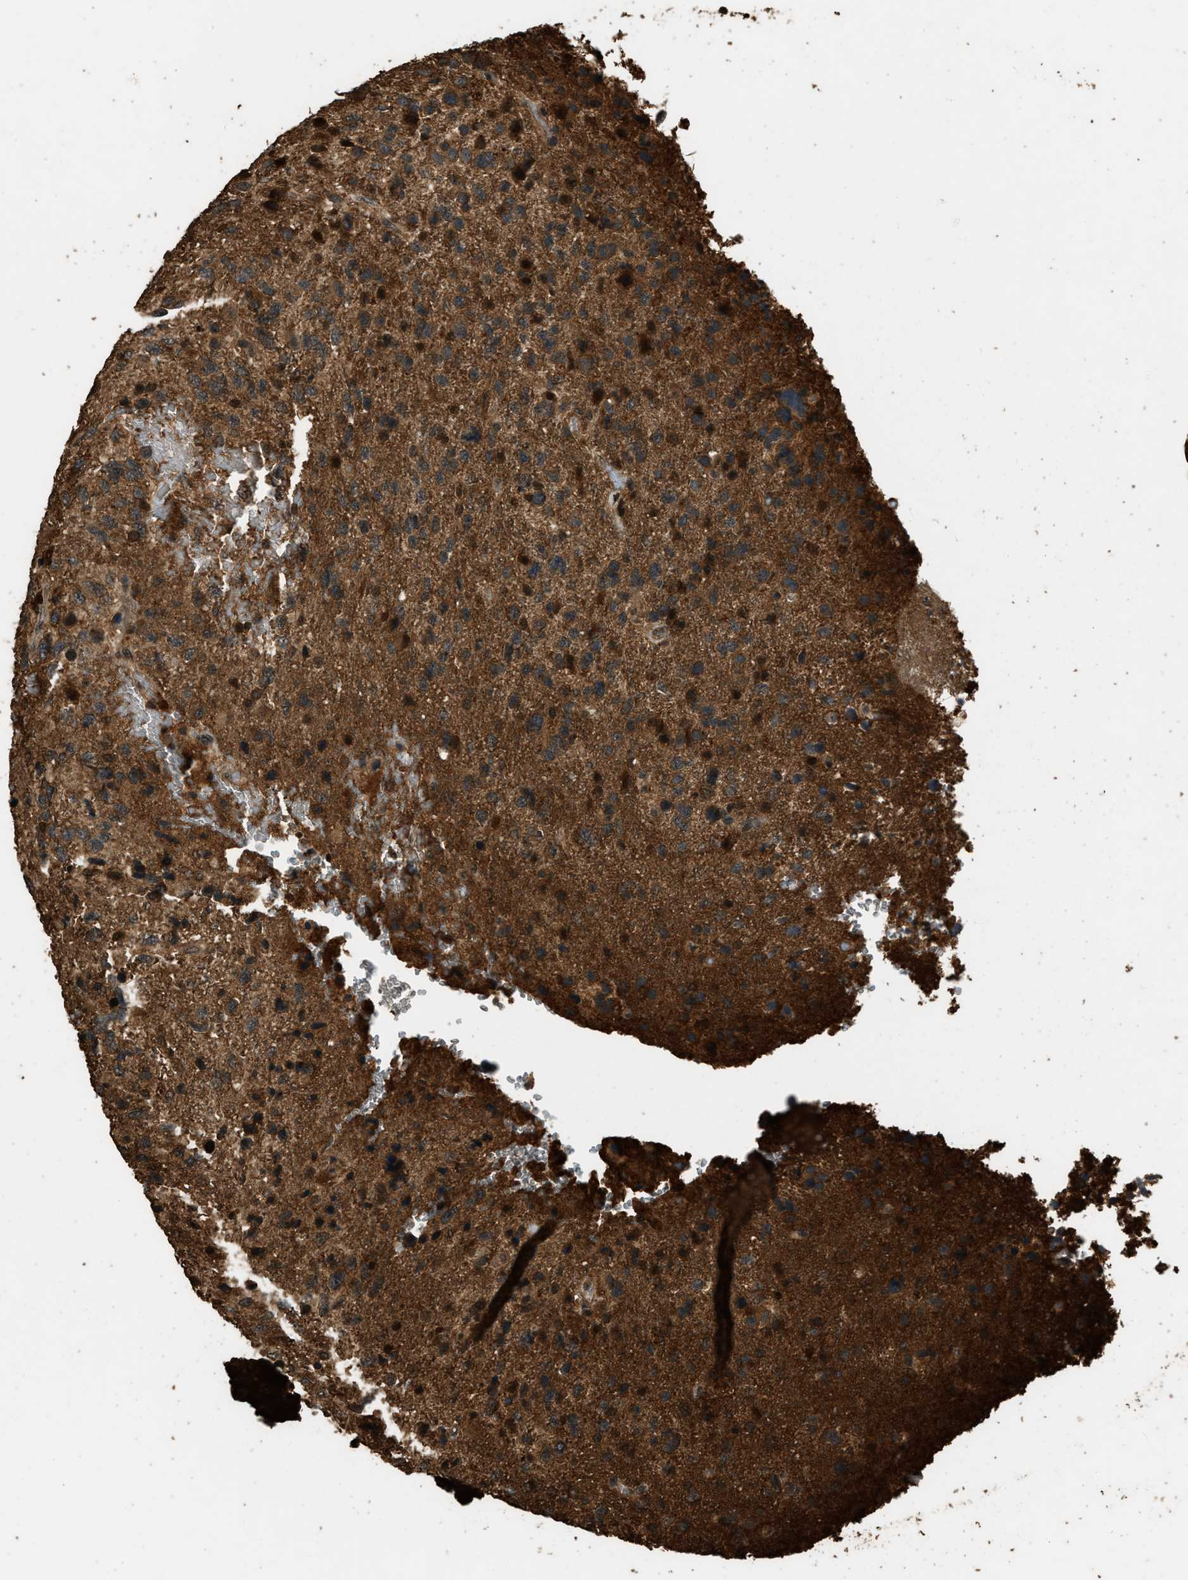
{"staining": {"intensity": "moderate", "quantity": ">75%", "location": "cytoplasmic/membranous"}, "tissue": "glioma", "cell_type": "Tumor cells", "image_type": "cancer", "snomed": [{"axis": "morphology", "description": "Glioma, malignant, High grade"}, {"axis": "topography", "description": "Brain"}], "caption": "Approximately >75% of tumor cells in human malignant glioma (high-grade) display moderate cytoplasmic/membranous protein expression as visualized by brown immunohistochemical staining.", "gene": "RAP2A", "patient": {"sex": "female", "age": 58}}